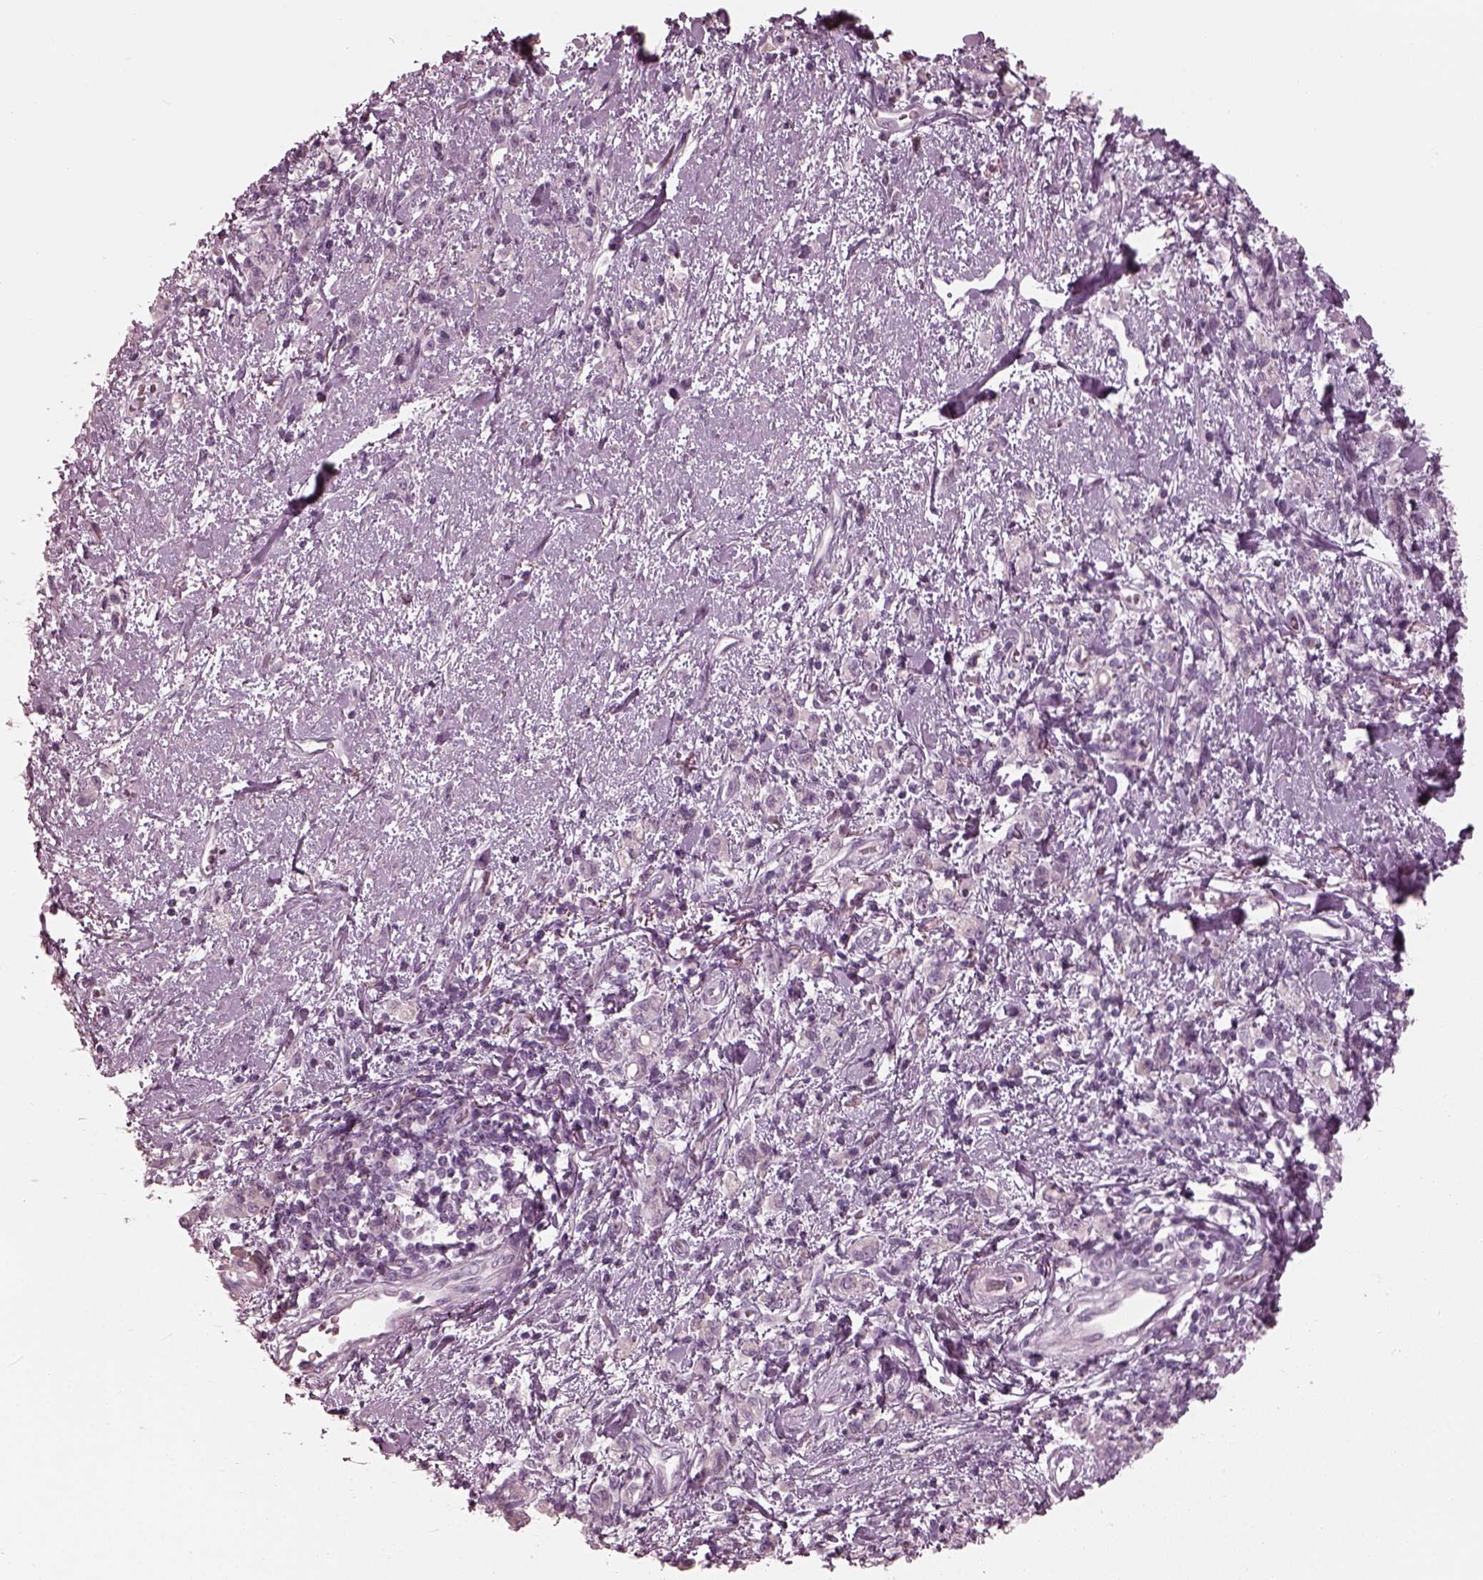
{"staining": {"intensity": "negative", "quantity": "none", "location": "none"}, "tissue": "stomach cancer", "cell_type": "Tumor cells", "image_type": "cancer", "snomed": [{"axis": "morphology", "description": "Adenocarcinoma, NOS"}, {"axis": "topography", "description": "Stomach"}], "caption": "Immunohistochemistry micrograph of neoplastic tissue: human stomach cancer stained with DAB (3,3'-diaminobenzidine) displays no significant protein staining in tumor cells.", "gene": "SAXO2", "patient": {"sex": "male", "age": 77}}